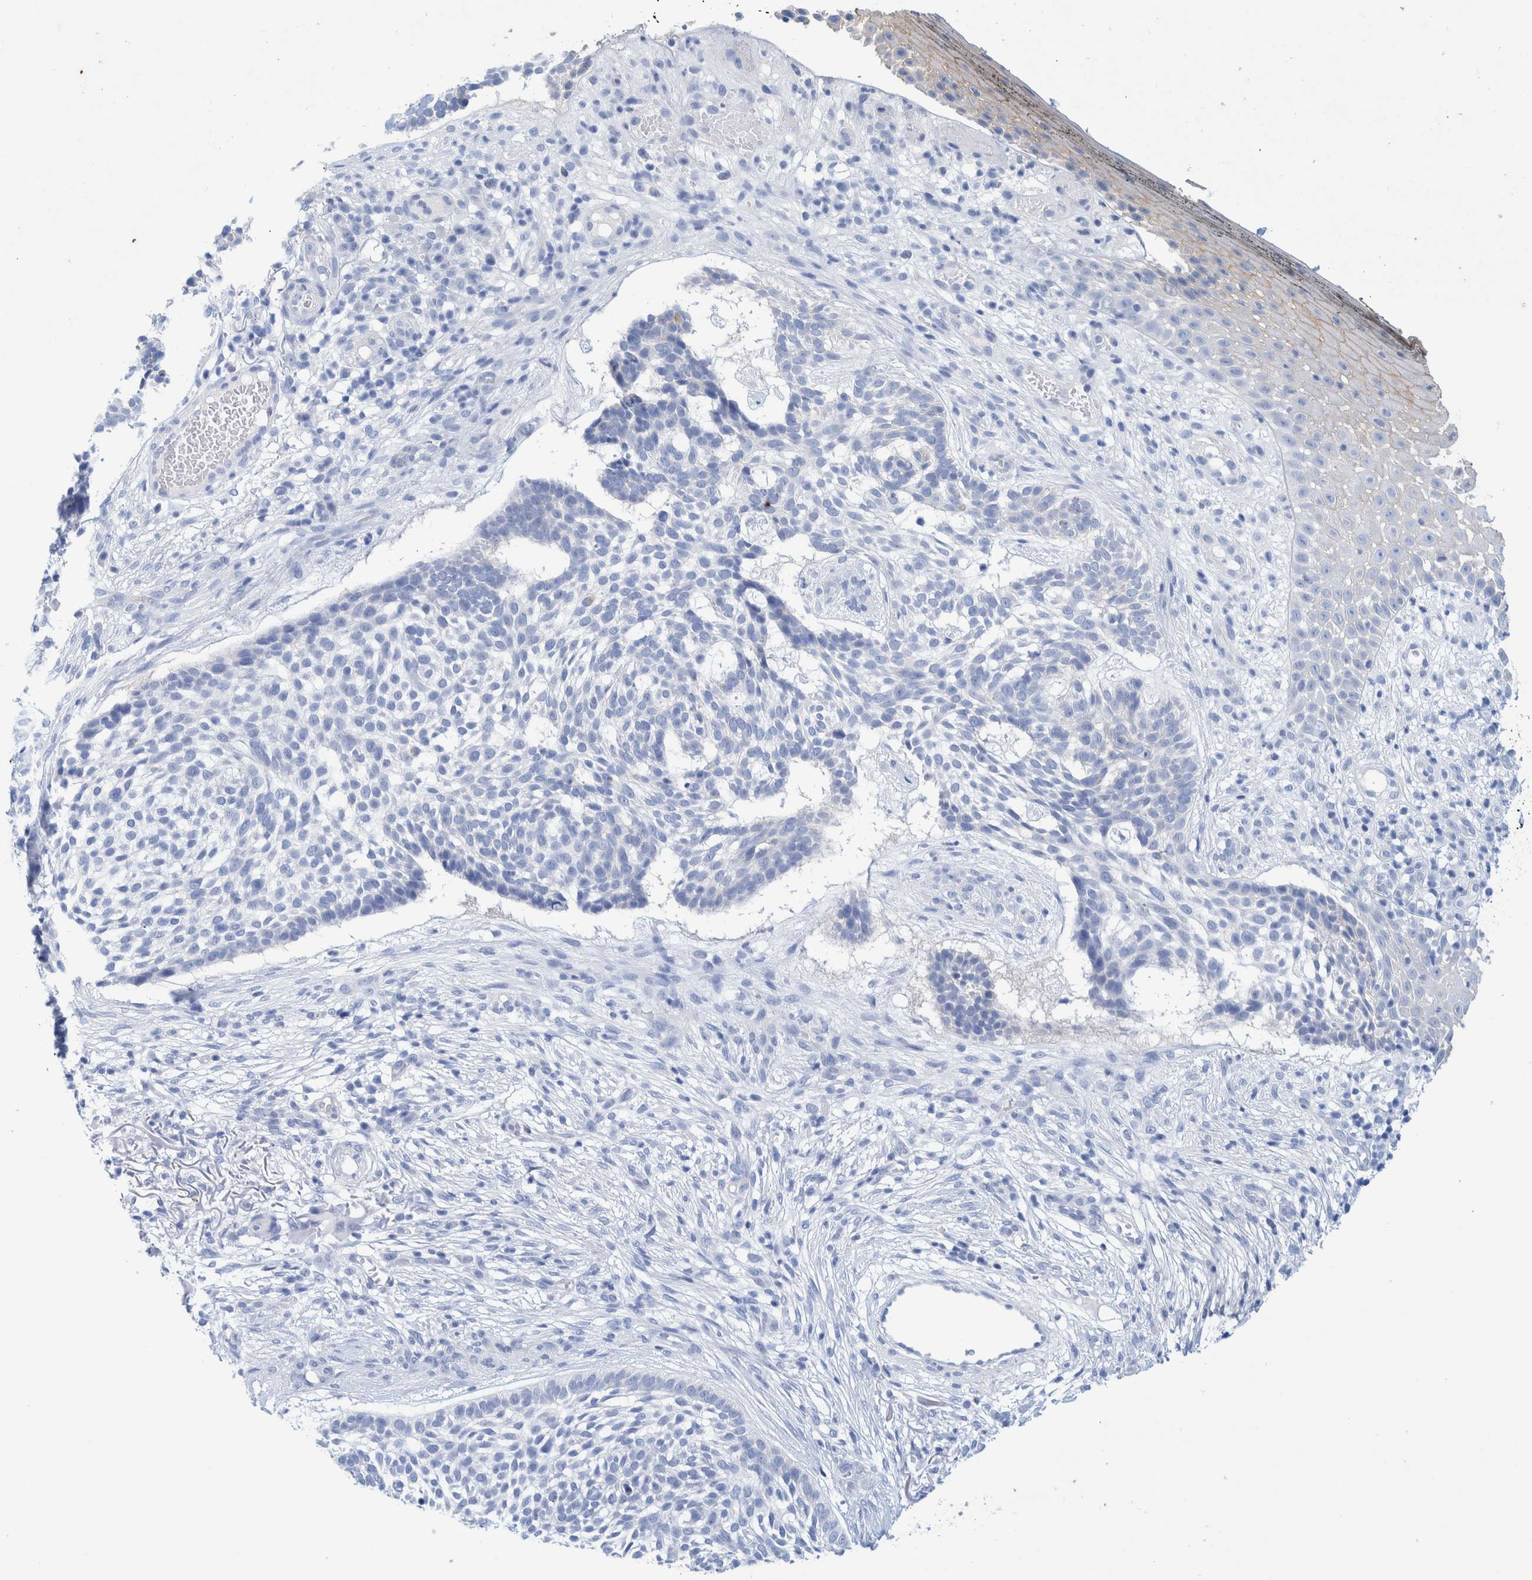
{"staining": {"intensity": "negative", "quantity": "none", "location": "none"}, "tissue": "skin cancer", "cell_type": "Tumor cells", "image_type": "cancer", "snomed": [{"axis": "morphology", "description": "Basal cell carcinoma"}, {"axis": "topography", "description": "Skin"}], "caption": "Skin cancer stained for a protein using IHC reveals no staining tumor cells.", "gene": "PERP", "patient": {"sex": "female", "age": 64}}